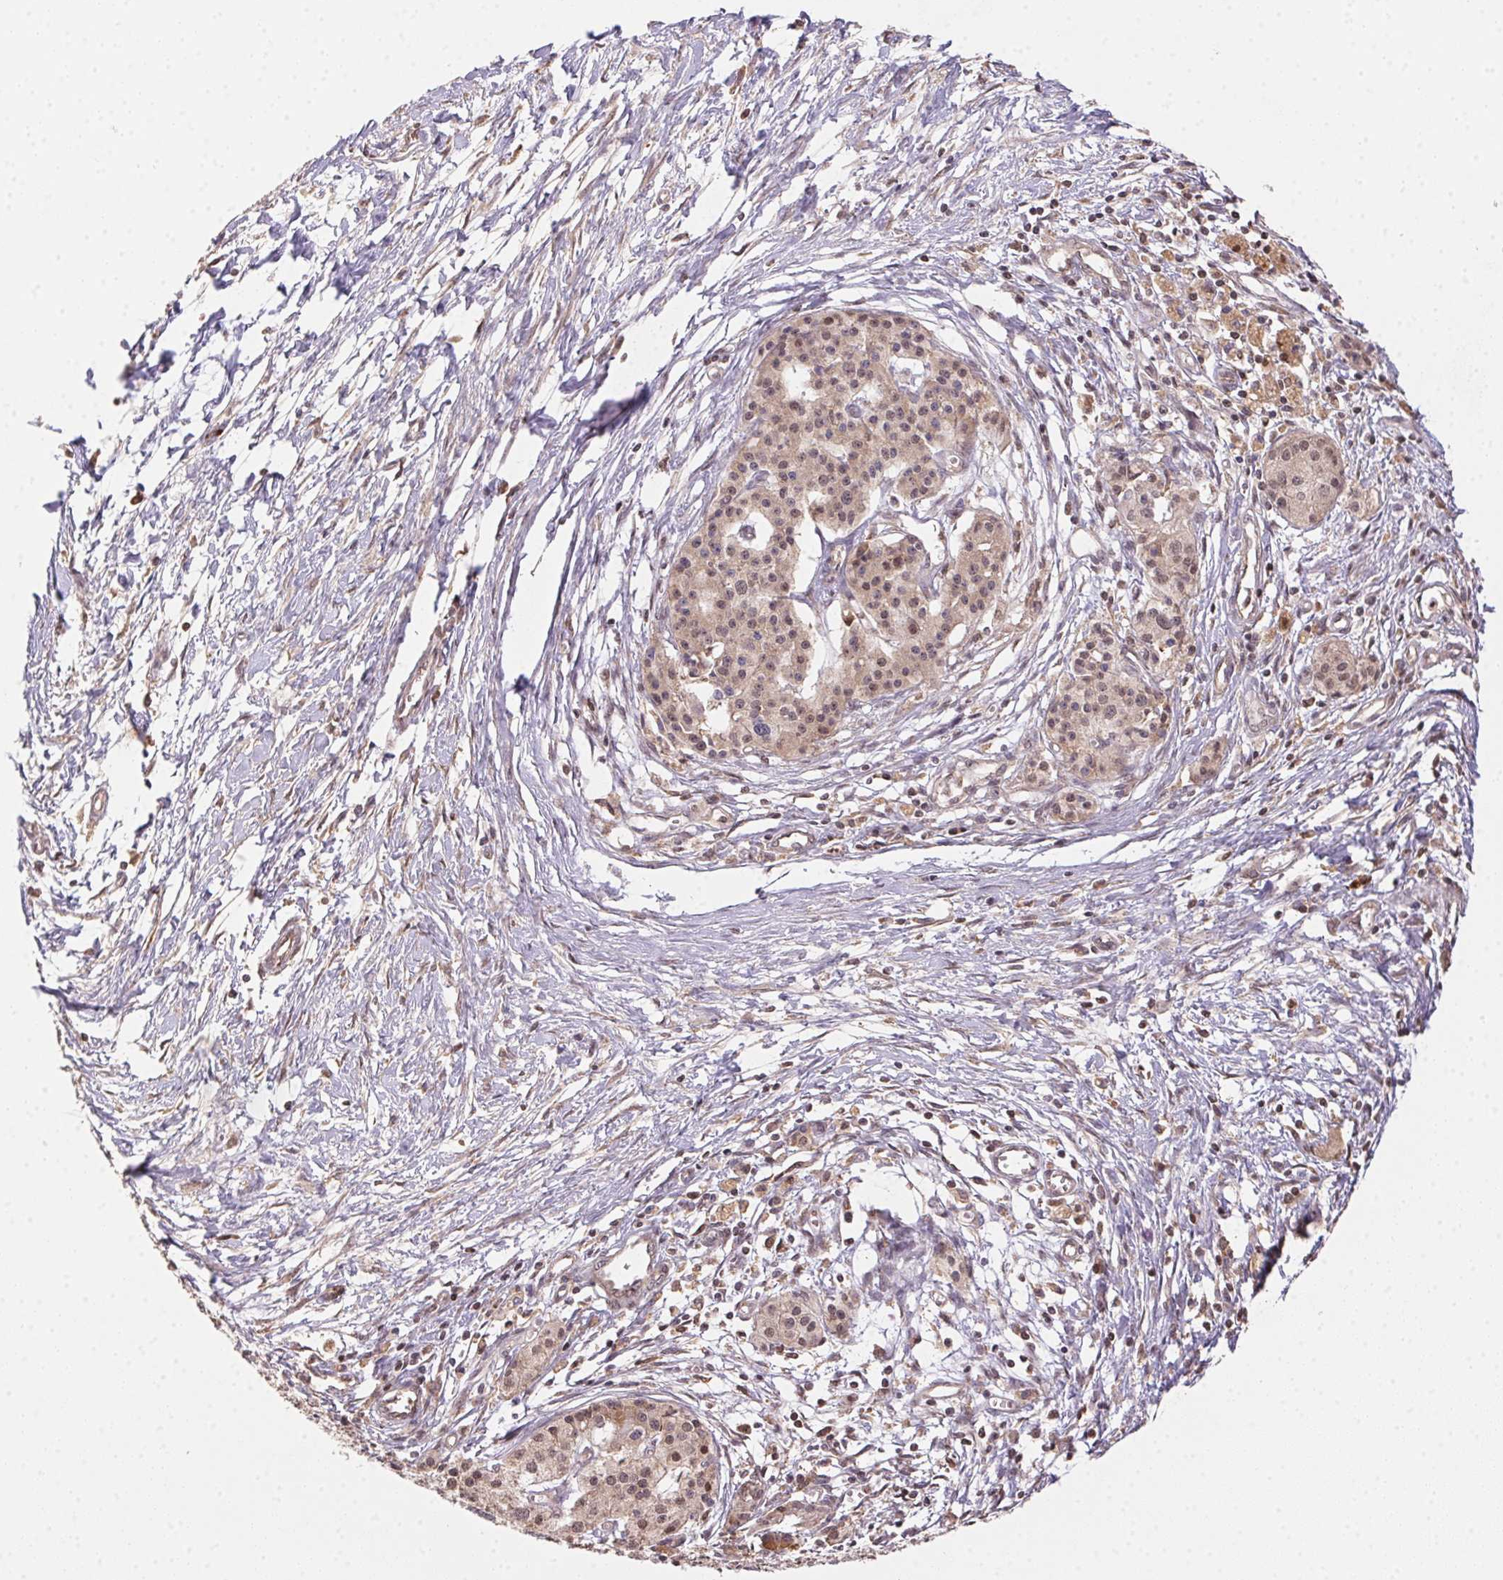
{"staining": {"intensity": "weak", "quantity": ">75%", "location": "cytoplasmic/membranous,nuclear"}, "tissue": "pancreatic cancer", "cell_type": "Tumor cells", "image_type": "cancer", "snomed": [{"axis": "morphology", "description": "Adenocarcinoma, NOS"}, {"axis": "topography", "description": "Pancreas"}], "caption": "The photomicrograph demonstrates staining of pancreatic adenocarcinoma, revealing weak cytoplasmic/membranous and nuclear protein positivity (brown color) within tumor cells.", "gene": "MEX3D", "patient": {"sex": "female", "age": 47}}